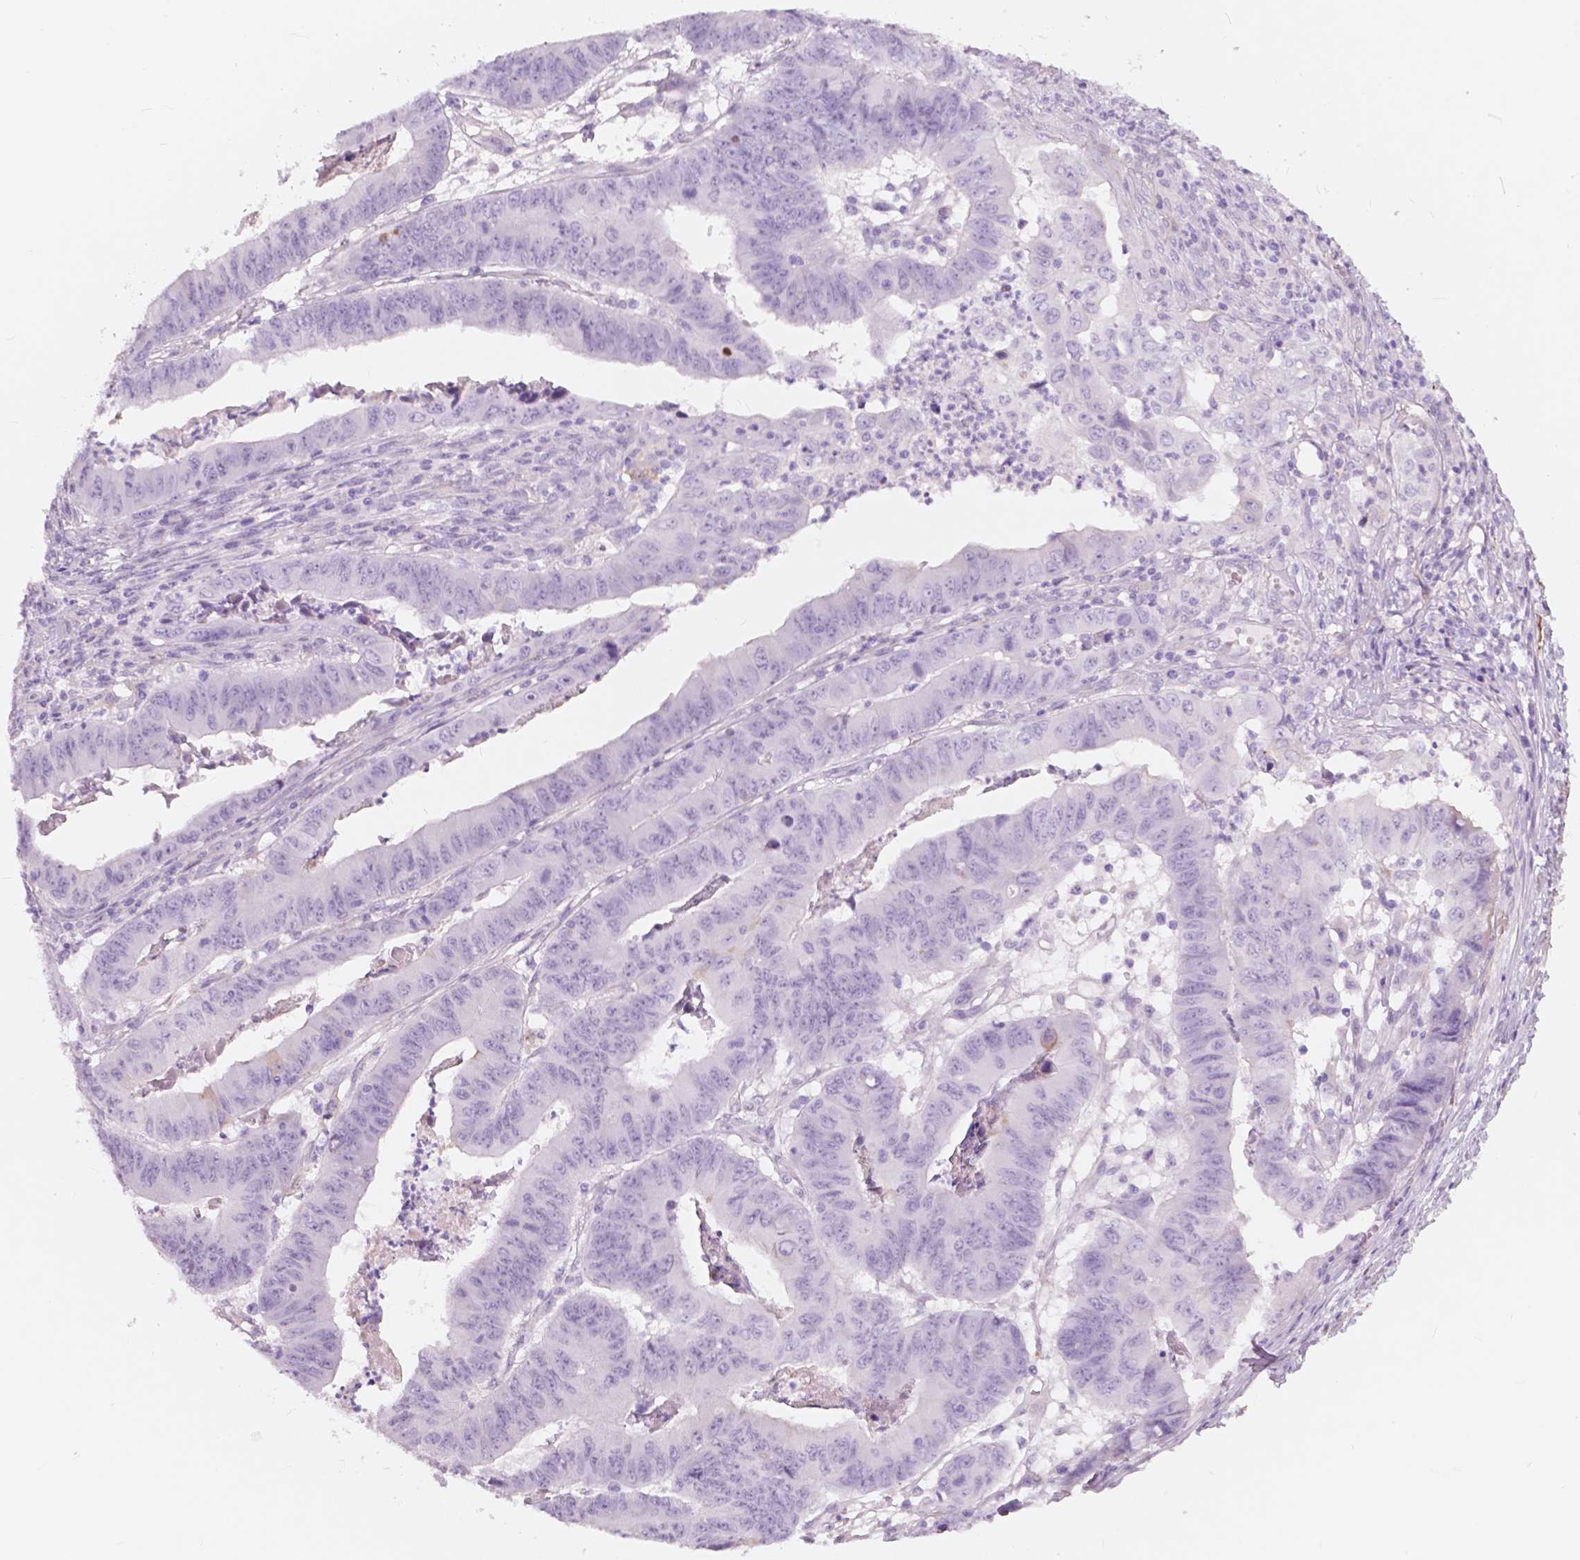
{"staining": {"intensity": "negative", "quantity": "none", "location": "none"}, "tissue": "stomach cancer", "cell_type": "Tumor cells", "image_type": "cancer", "snomed": [{"axis": "morphology", "description": "Adenocarcinoma, NOS"}, {"axis": "topography", "description": "Stomach, lower"}], "caption": "This is an immunohistochemistry (IHC) micrograph of human stomach cancer (adenocarcinoma). There is no staining in tumor cells.", "gene": "FXYD2", "patient": {"sex": "male", "age": 77}}